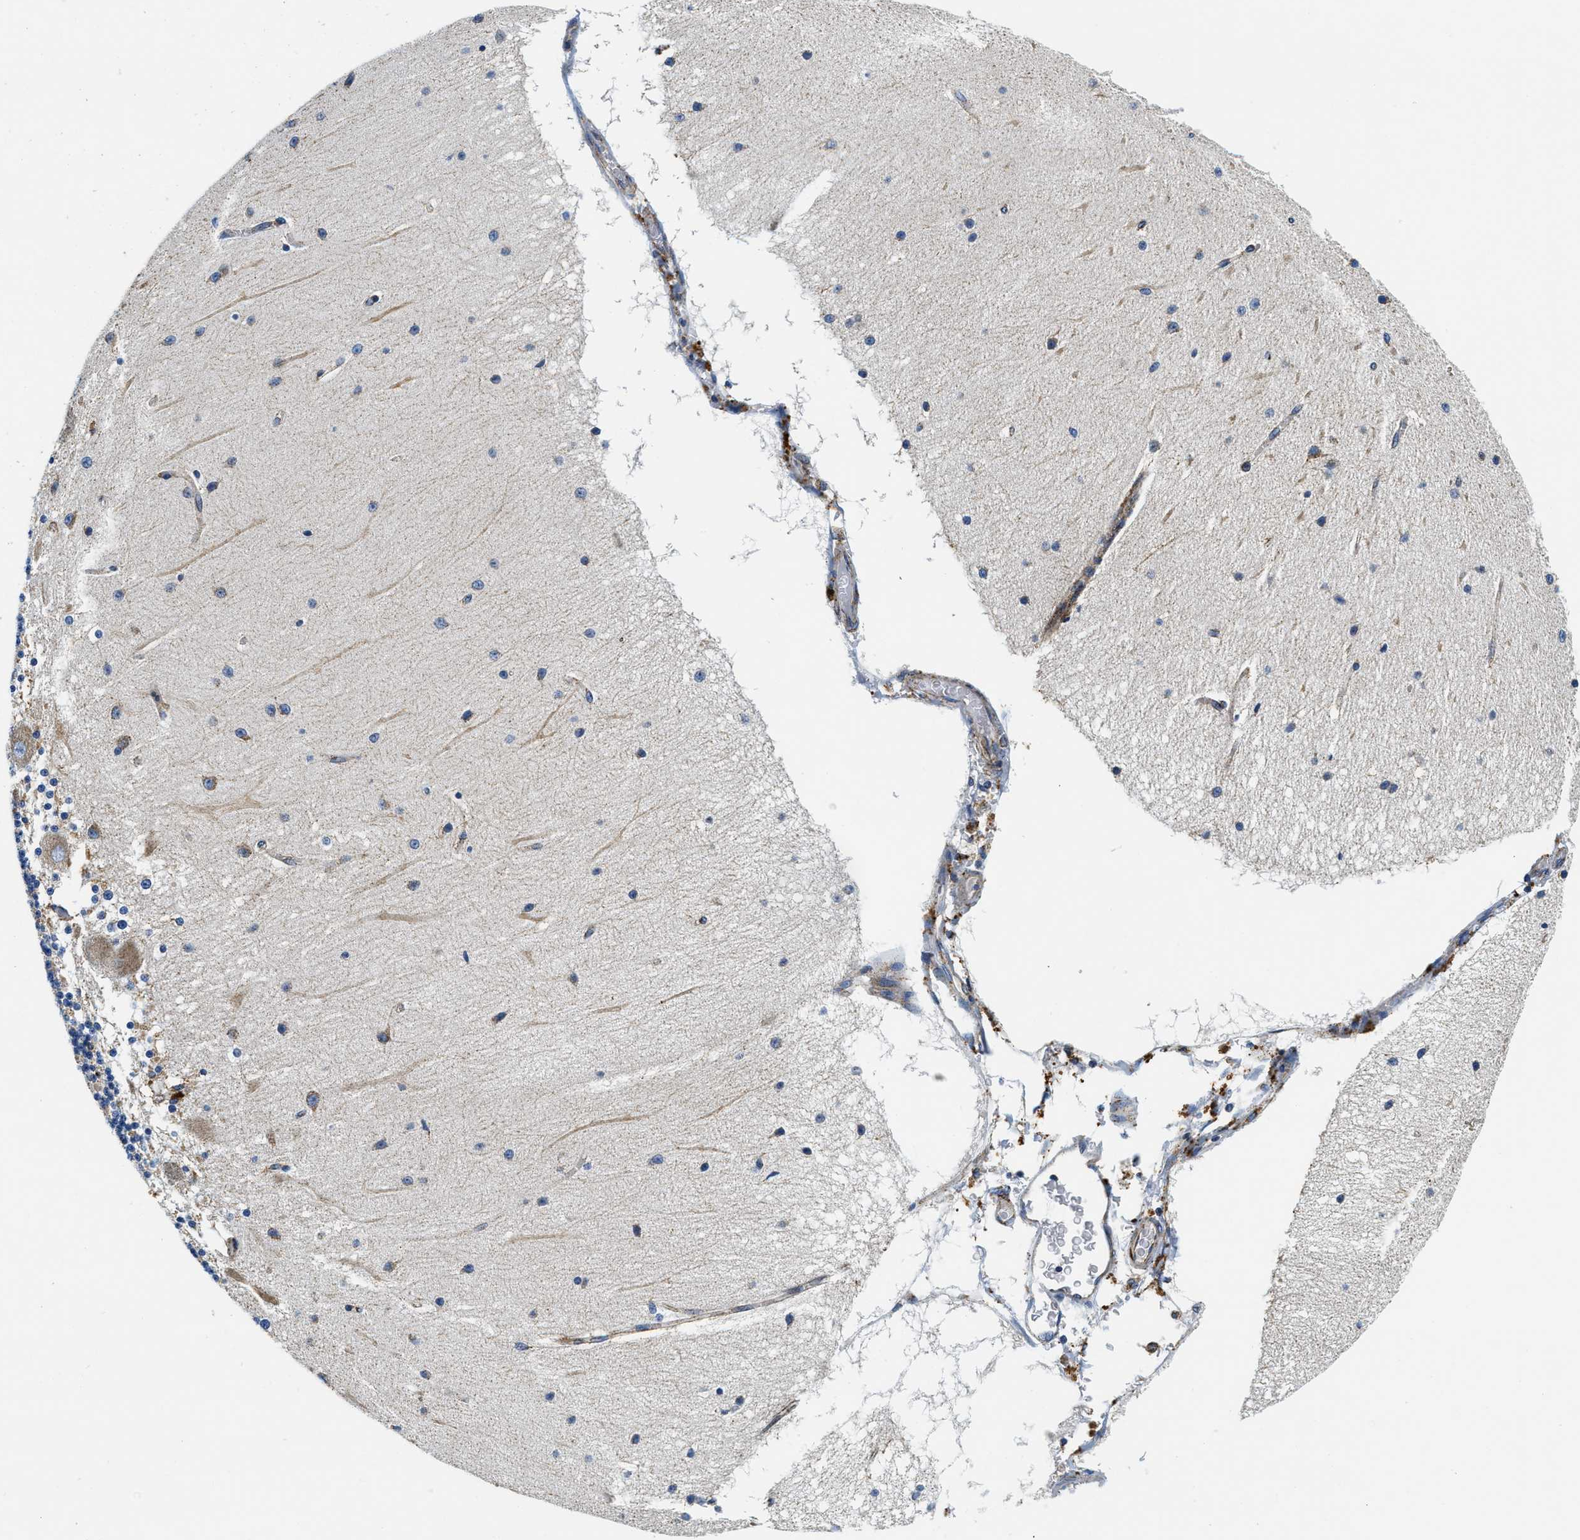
{"staining": {"intensity": "moderate", "quantity": "<25%", "location": "cytoplasmic/membranous"}, "tissue": "cerebellum", "cell_type": "Cells in granular layer", "image_type": "normal", "snomed": [{"axis": "morphology", "description": "Normal tissue, NOS"}, {"axis": "topography", "description": "Cerebellum"}], "caption": "Immunohistochemical staining of normal human cerebellum displays low levels of moderate cytoplasmic/membranous staining in approximately <25% of cells in granular layer.", "gene": "SAMD4B", "patient": {"sex": "female", "age": 54}}